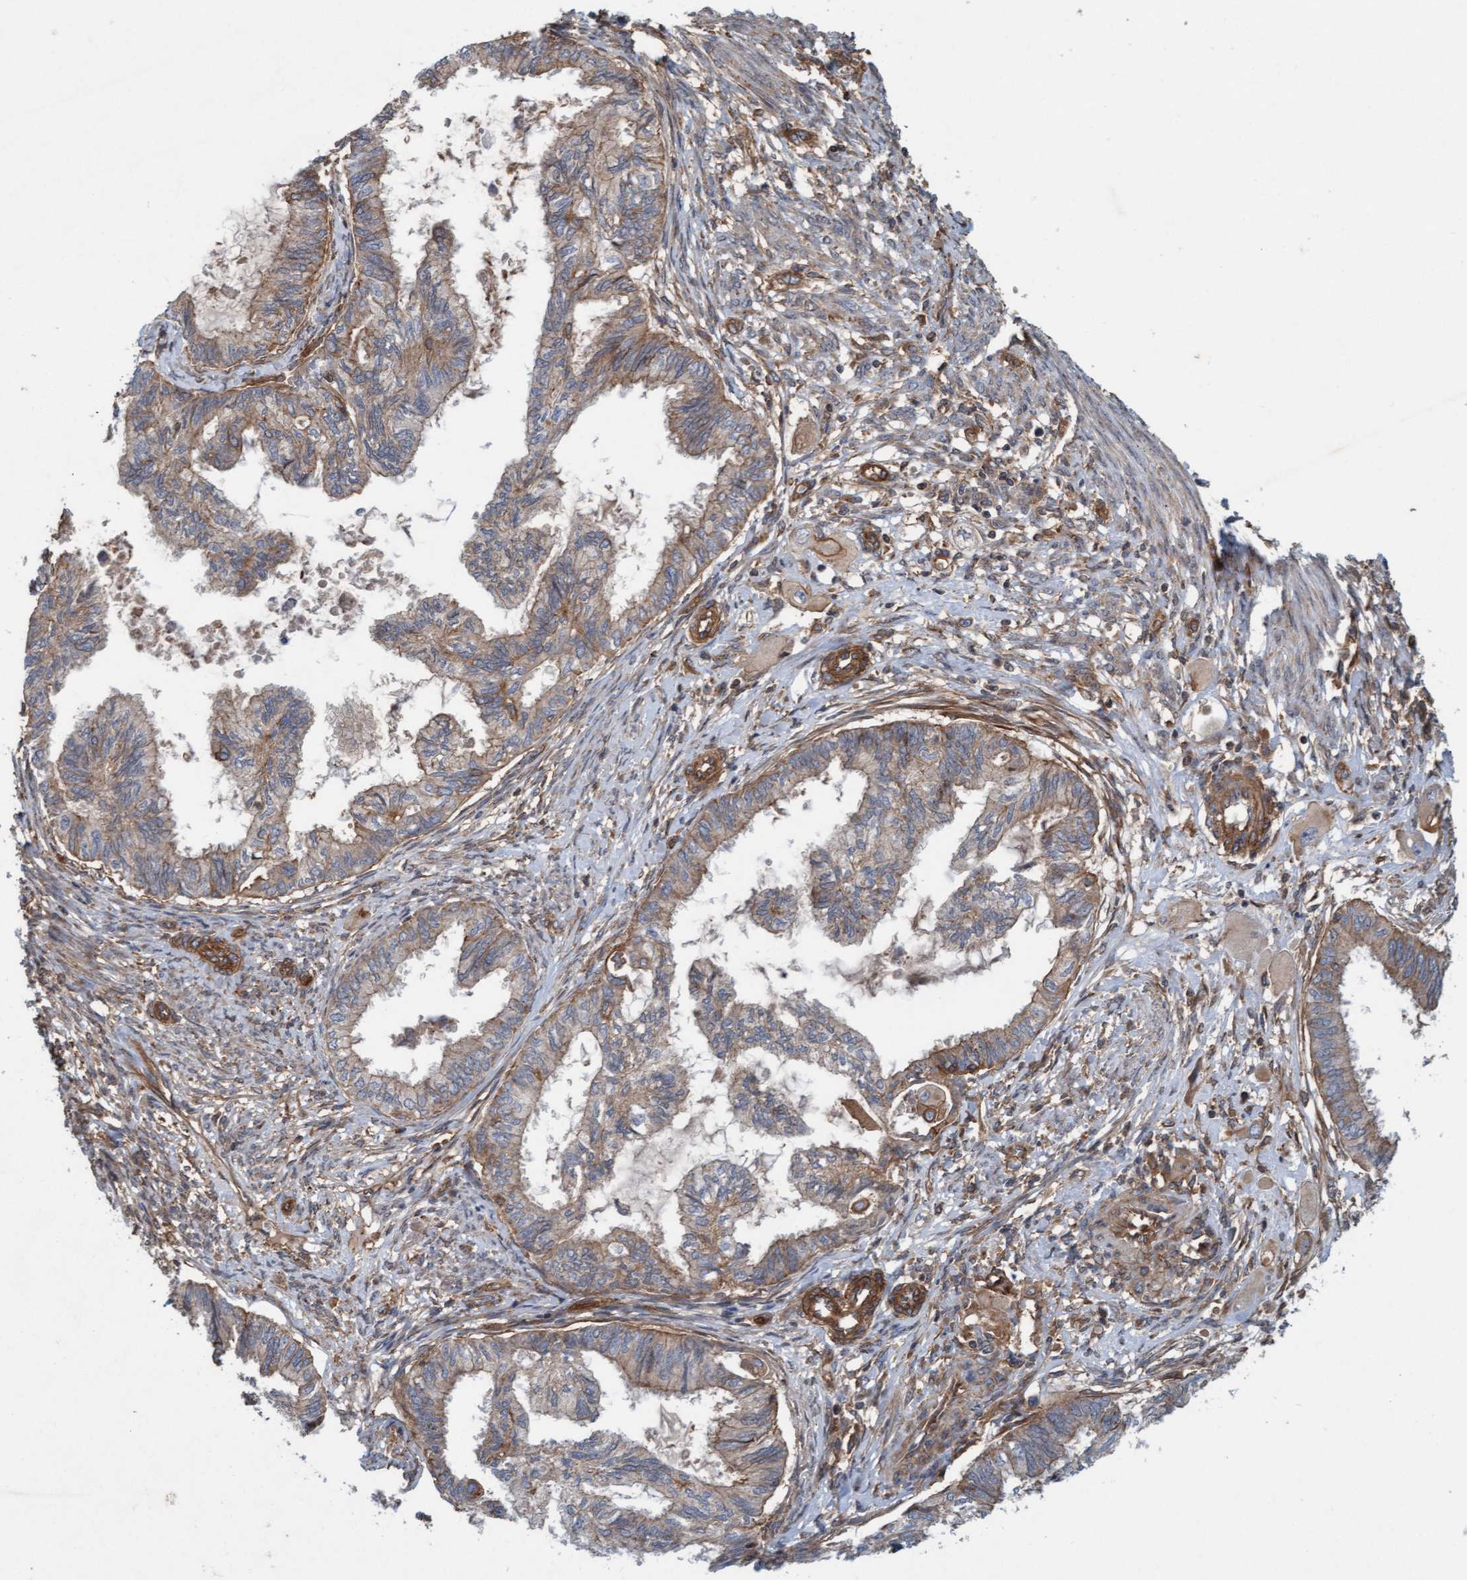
{"staining": {"intensity": "weak", "quantity": ">75%", "location": "cytoplasmic/membranous"}, "tissue": "cervical cancer", "cell_type": "Tumor cells", "image_type": "cancer", "snomed": [{"axis": "morphology", "description": "Normal tissue, NOS"}, {"axis": "morphology", "description": "Adenocarcinoma, NOS"}, {"axis": "topography", "description": "Cervix"}, {"axis": "topography", "description": "Endometrium"}], "caption": "Cervical adenocarcinoma was stained to show a protein in brown. There is low levels of weak cytoplasmic/membranous staining in about >75% of tumor cells. (Stains: DAB in brown, nuclei in blue, Microscopy: brightfield microscopy at high magnification).", "gene": "ERAL1", "patient": {"sex": "female", "age": 86}}